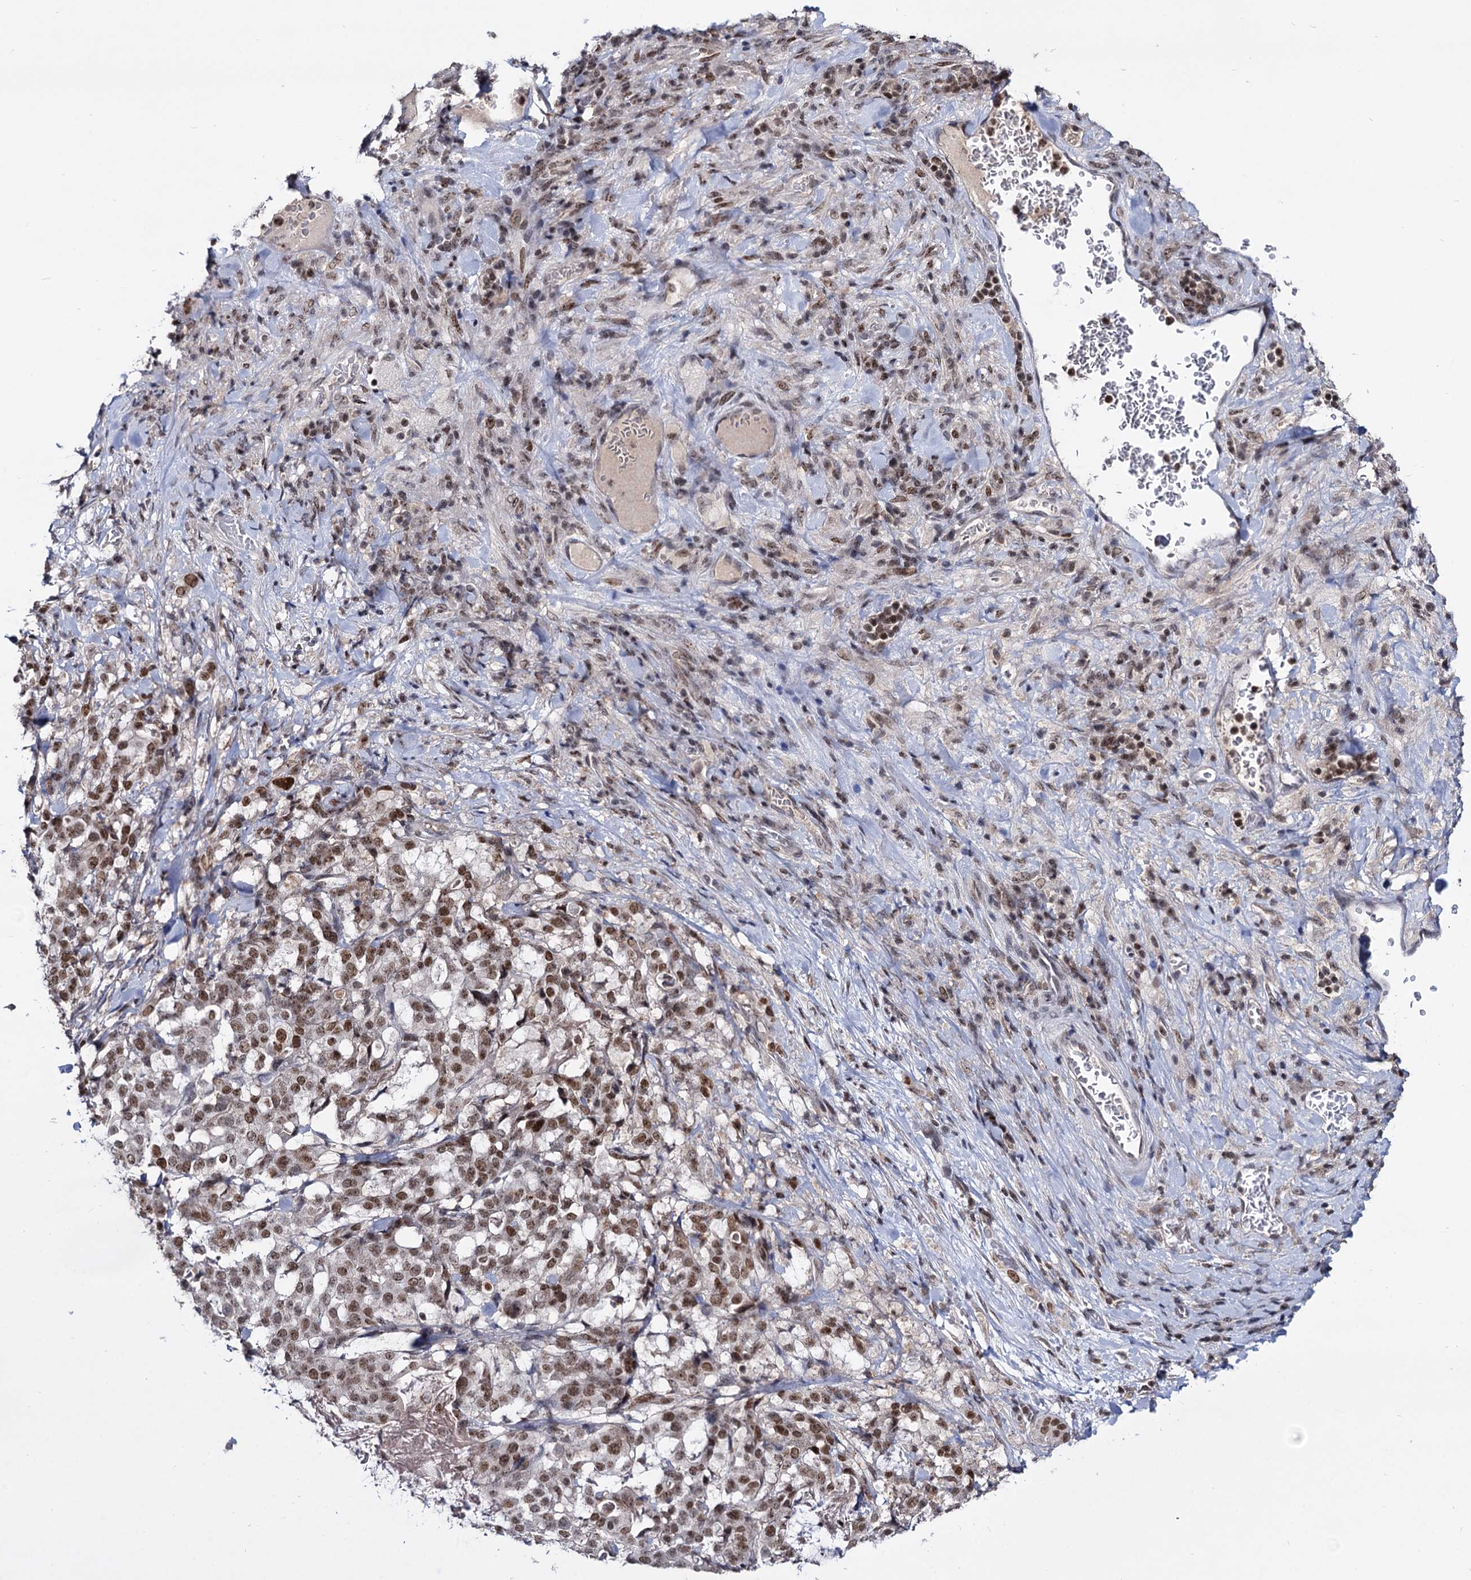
{"staining": {"intensity": "moderate", "quantity": ">75%", "location": "nuclear"}, "tissue": "stomach cancer", "cell_type": "Tumor cells", "image_type": "cancer", "snomed": [{"axis": "morphology", "description": "Adenocarcinoma, NOS"}, {"axis": "topography", "description": "Stomach"}], "caption": "Adenocarcinoma (stomach) tissue displays moderate nuclear staining in approximately >75% of tumor cells, visualized by immunohistochemistry.", "gene": "SMCHD1", "patient": {"sex": "male", "age": 48}}